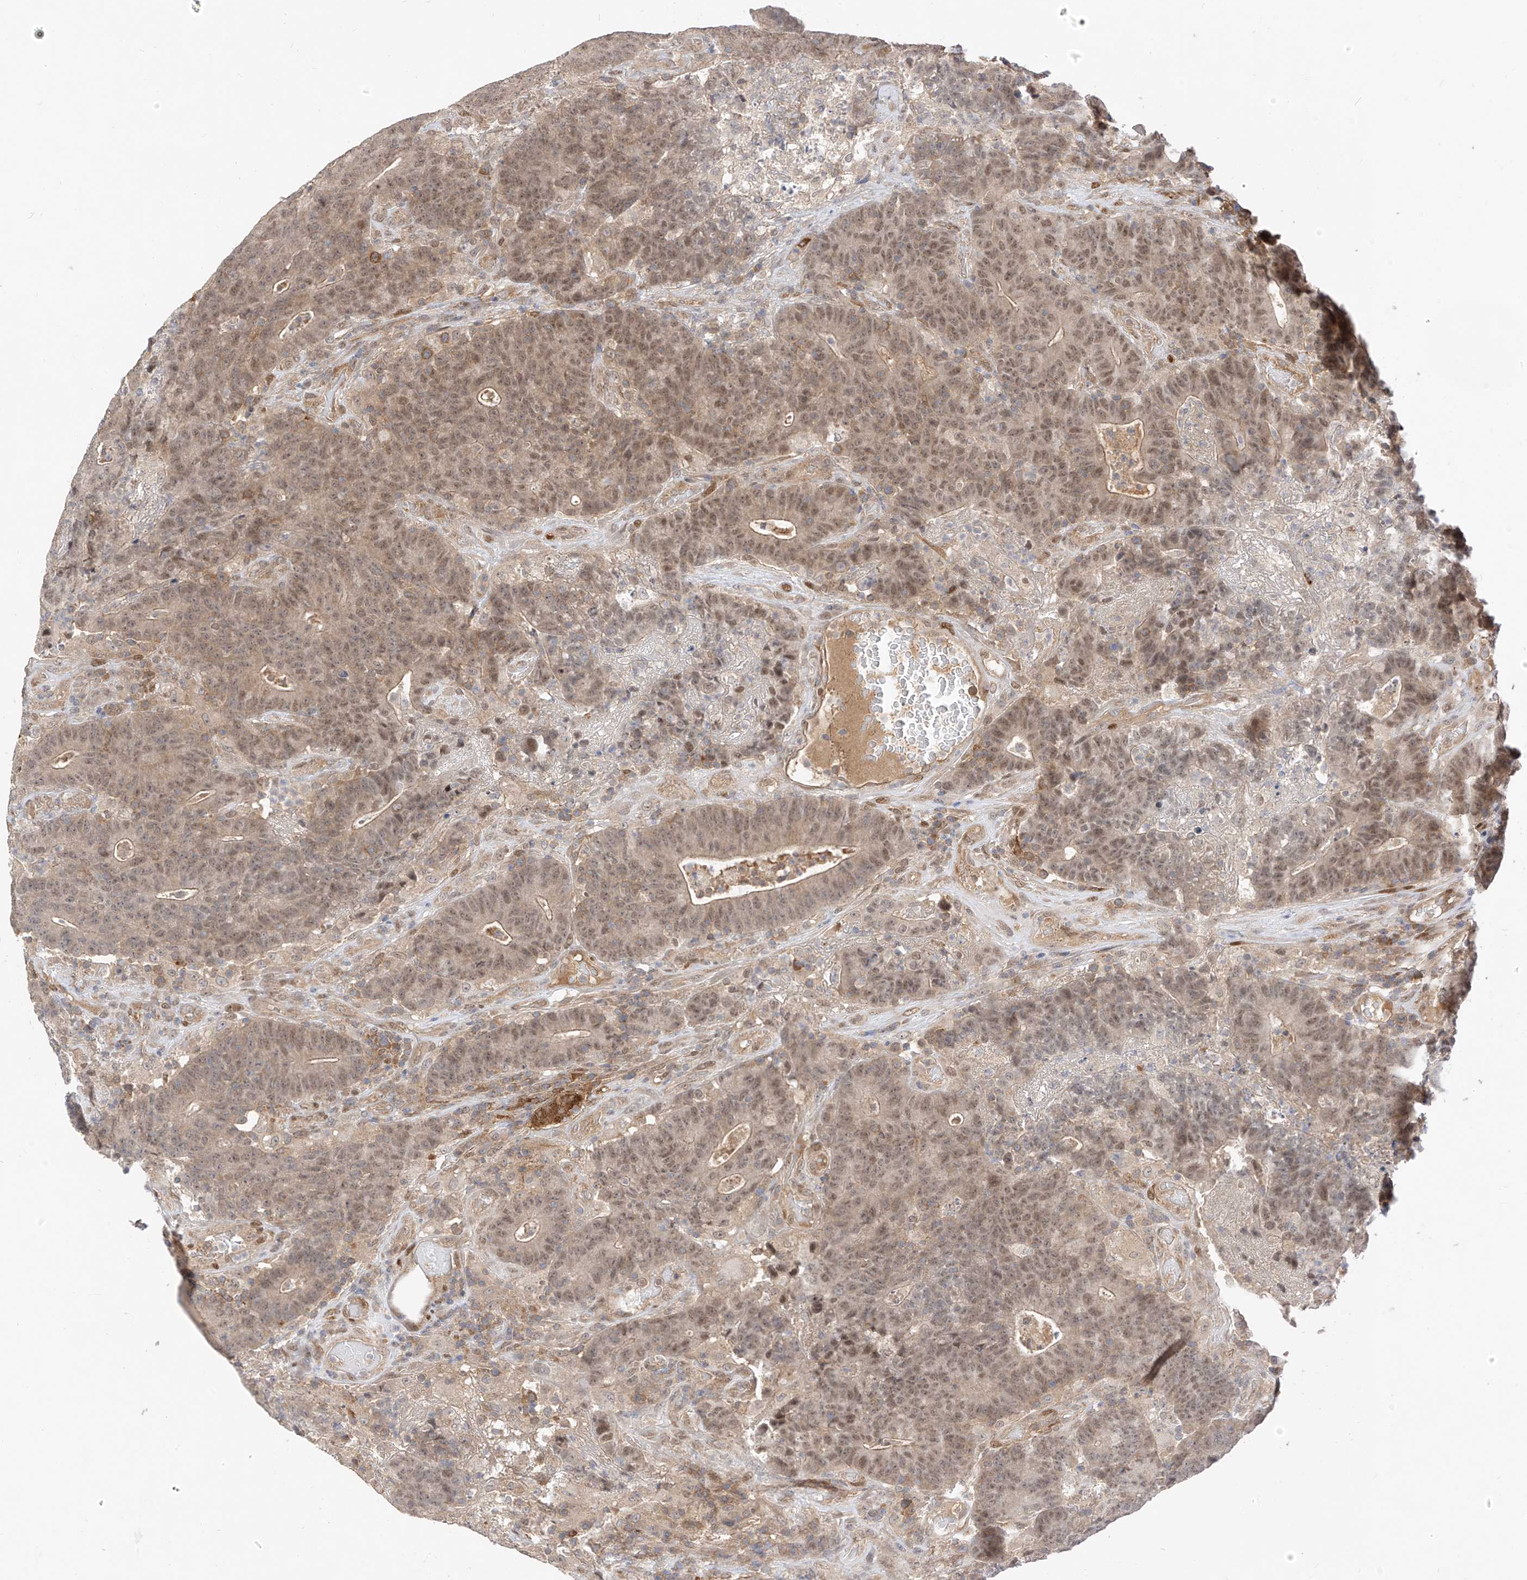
{"staining": {"intensity": "weak", "quantity": "25%-75%", "location": "cytoplasmic/membranous,nuclear"}, "tissue": "colorectal cancer", "cell_type": "Tumor cells", "image_type": "cancer", "snomed": [{"axis": "morphology", "description": "Normal tissue, NOS"}, {"axis": "morphology", "description": "Adenocarcinoma, NOS"}, {"axis": "topography", "description": "Colon"}], "caption": "Protein expression by immunohistochemistry reveals weak cytoplasmic/membranous and nuclear staining in about 25%-75% of tumor cells in colorectal adenocarcinoma. The staining was performed using DAB (3,3'-diaminobenzidine), with brown indicating positive protein expression. Nuclei are stained blue with hematoxylin.", "gene": "MRTFA", "patient": {"sex": "female", "age": 75}}